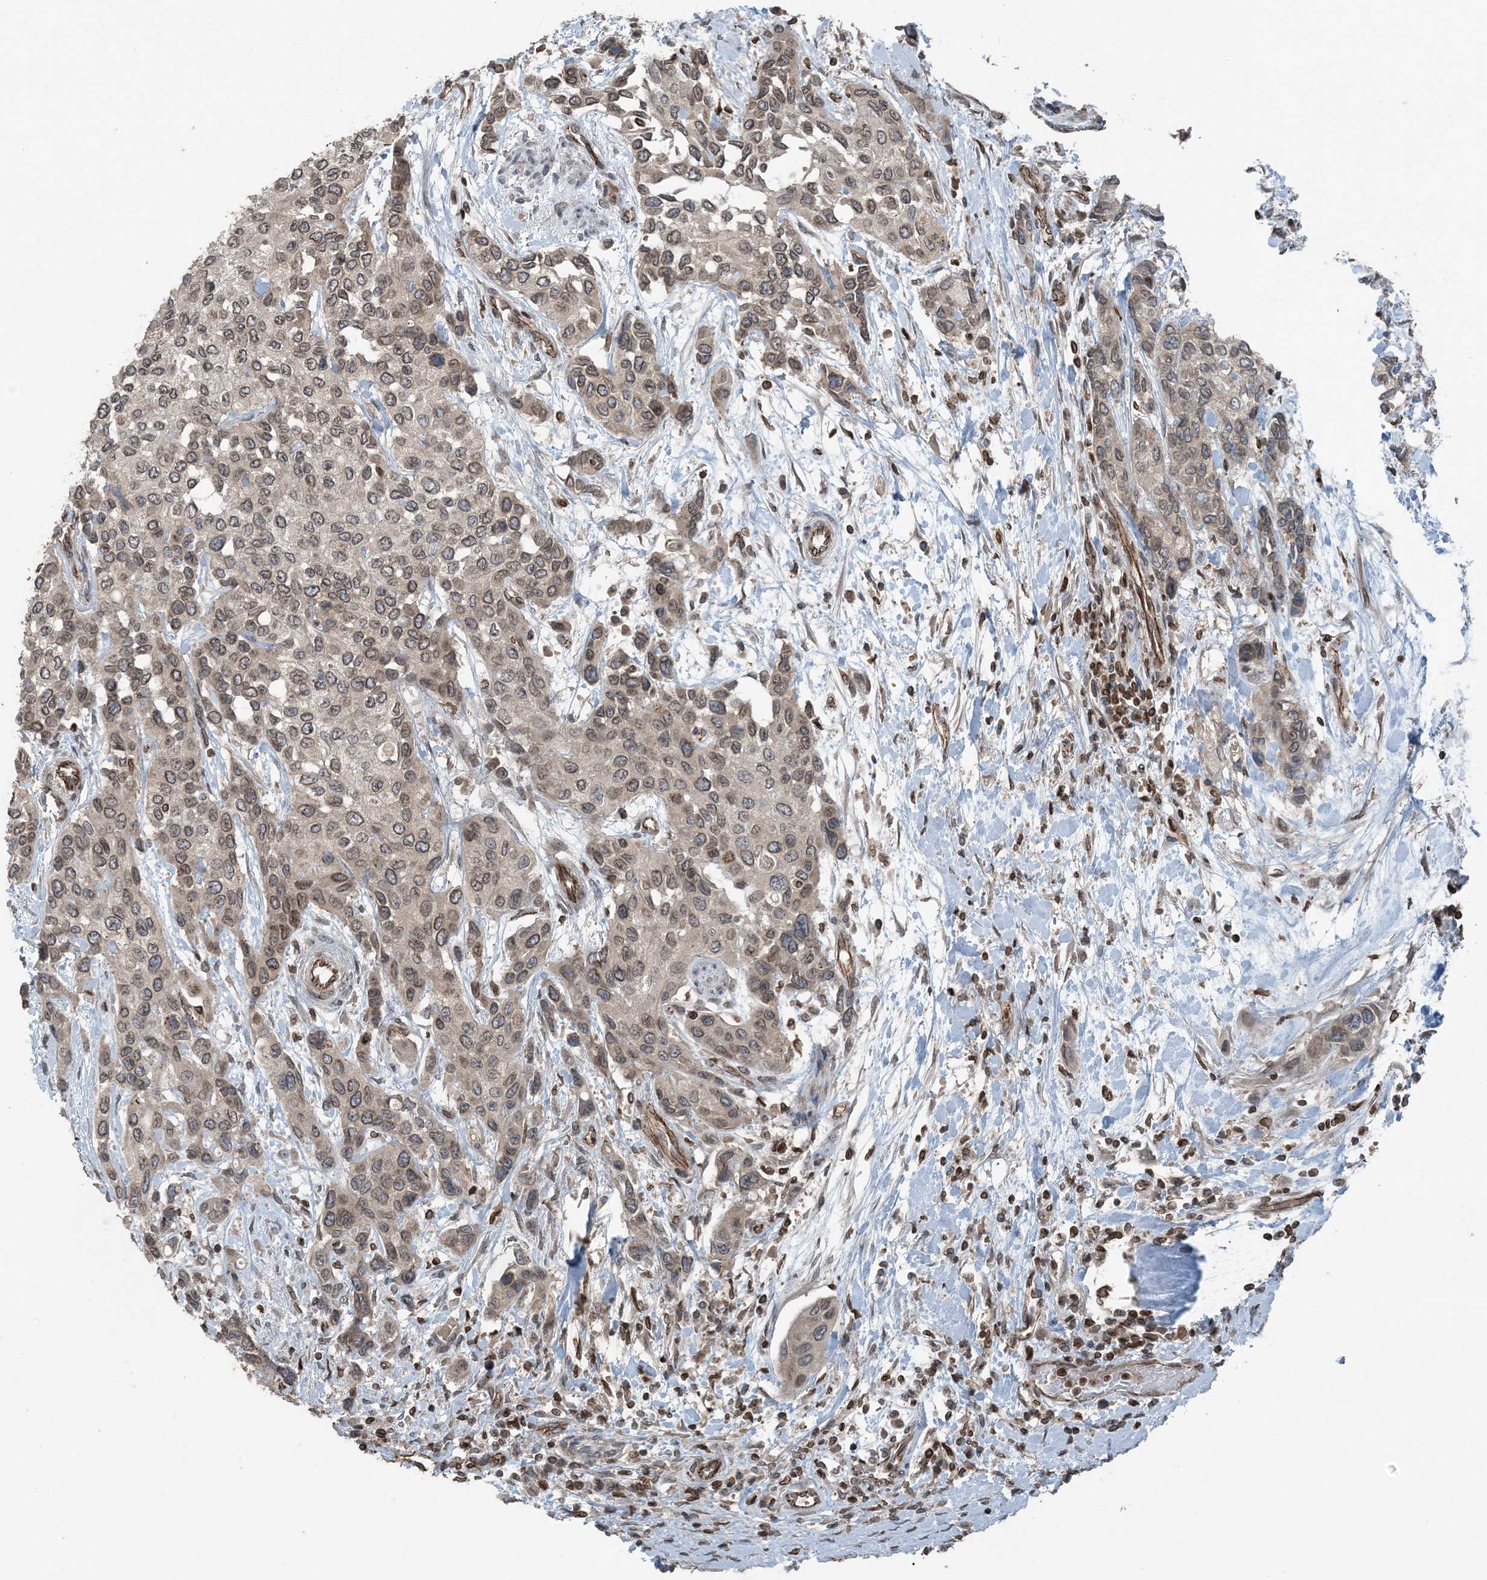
{"staining": {"intensity": "moderate", "quantity": "25%-75%", "location": "cytoplasmic/membranous,nuclear"}, "tissue": "urothelial cancer", "cell_type": "Tumor cells", "image_type": "cancer", "snomed": [{"axis": "morphology", "description": "Normal tissue, NOS"}, {"axis": "morphology", "description": "Urothelial carcinoma, High grade"}, {"axis": "topography", "description": "Vascular tissue"}, {"axis": "topography", "description": "Urinary bladder"}], "caption": "An immunohistochemistry (IHC) micrograph of tumor tissue is shown. Protein staining in brown highlights moderate cytoplasmic/membranous and nuclear positivity in high-grade urothelial carcinoma within tumor cells. Immunohistochemistry (ihc) stains the protein of interest in brown and the nuclei are stained blue.", "gene": "ZFAND2B", "patient": {"sex": "female", "age": 56}}